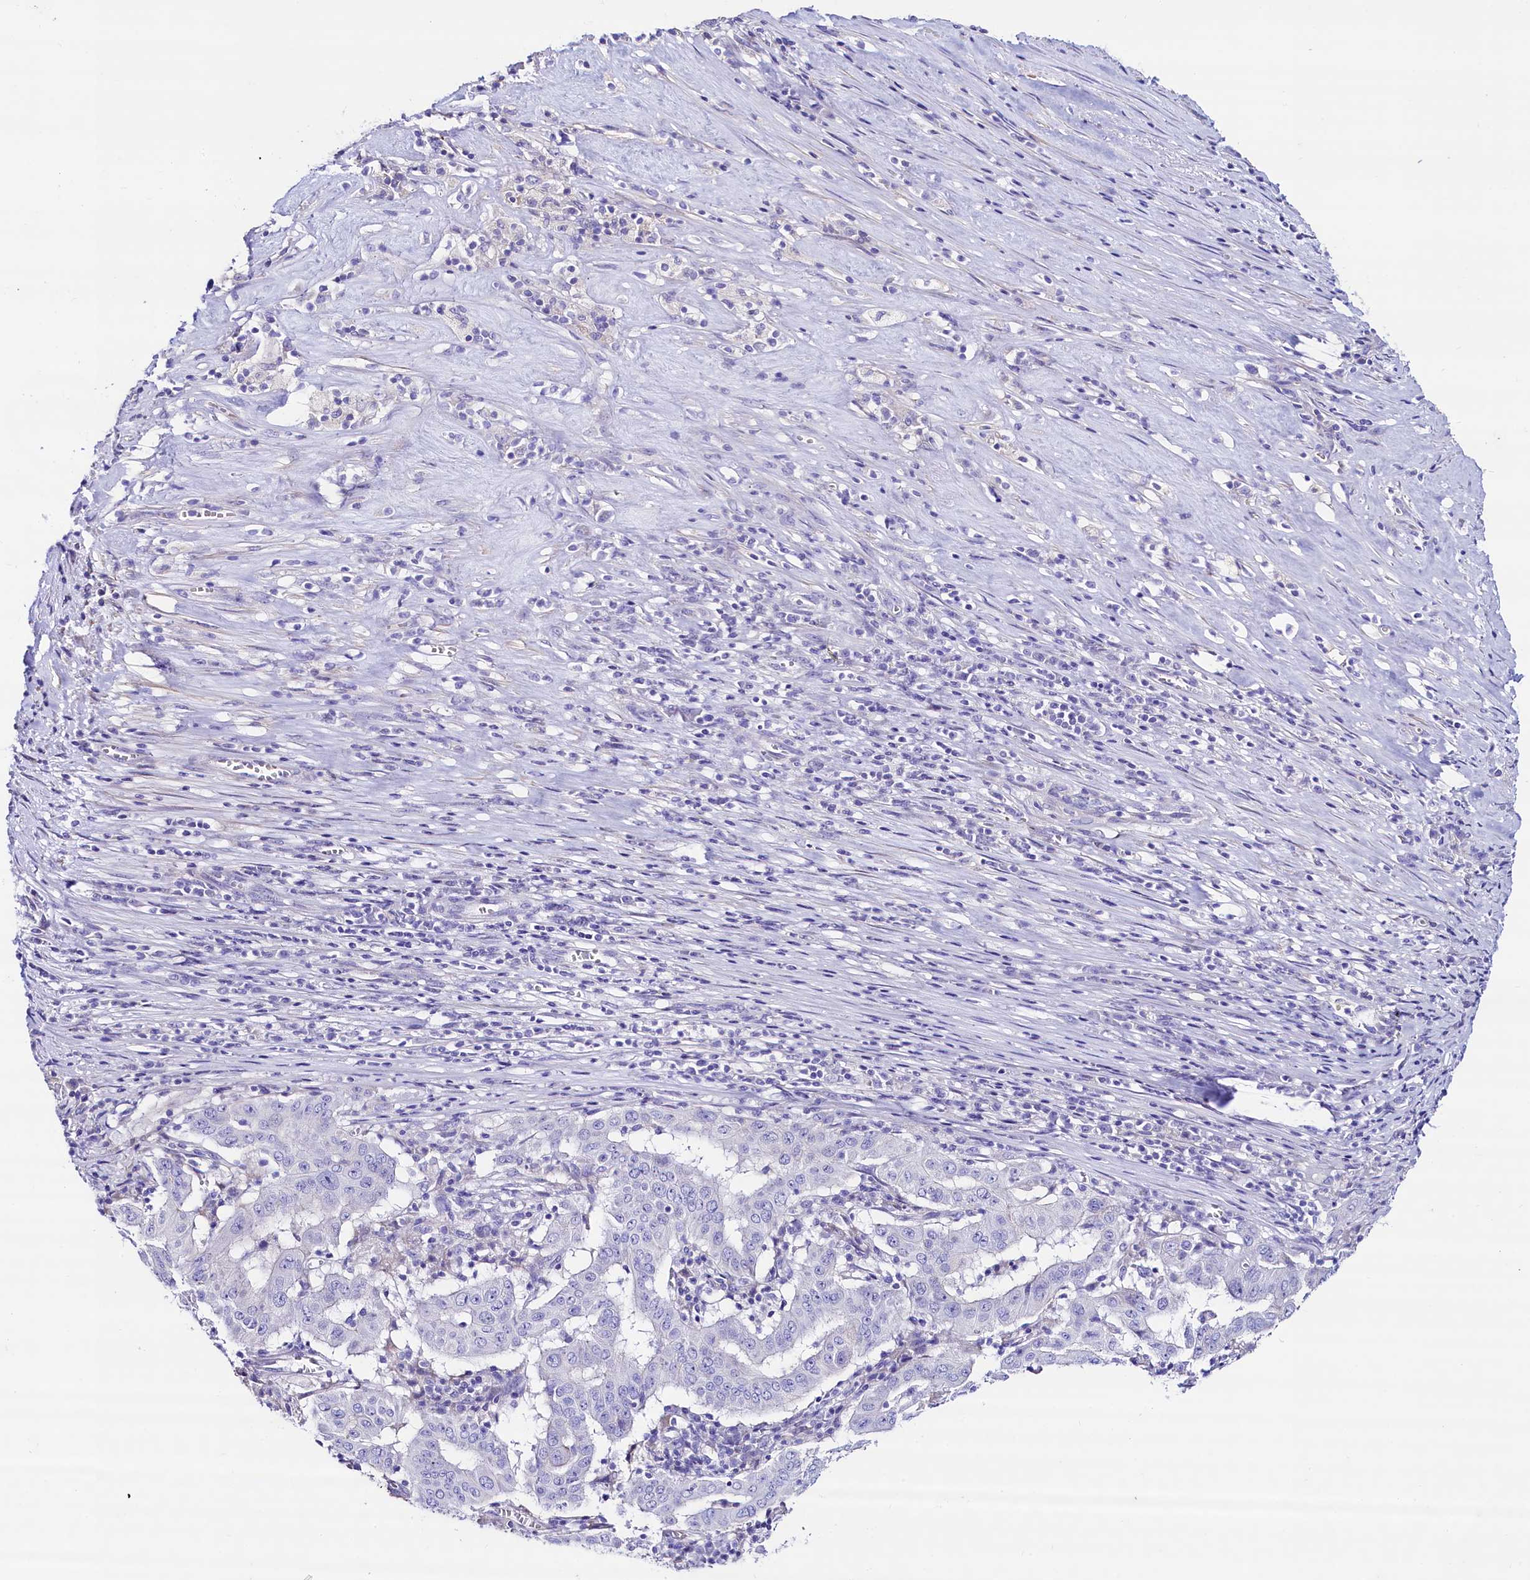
{"staining": {"intensity": "negative", "quantity": "none", "location": "none"}, "tissue": "pancreatic cancer", "cell_type": "Tumor cells", "image_type": "cancer", "snomed": [{"axis": "morphology", "description": "Adenocarcinoma, NOS"}, {"axis": "topography", "description": "Pancreas"}], "caption": "There is no significant expression in tumor cells of adenocarcinoma (pancreatic).", "gene": "RBP3", "patient": {"sex": "male", "age": 63}}